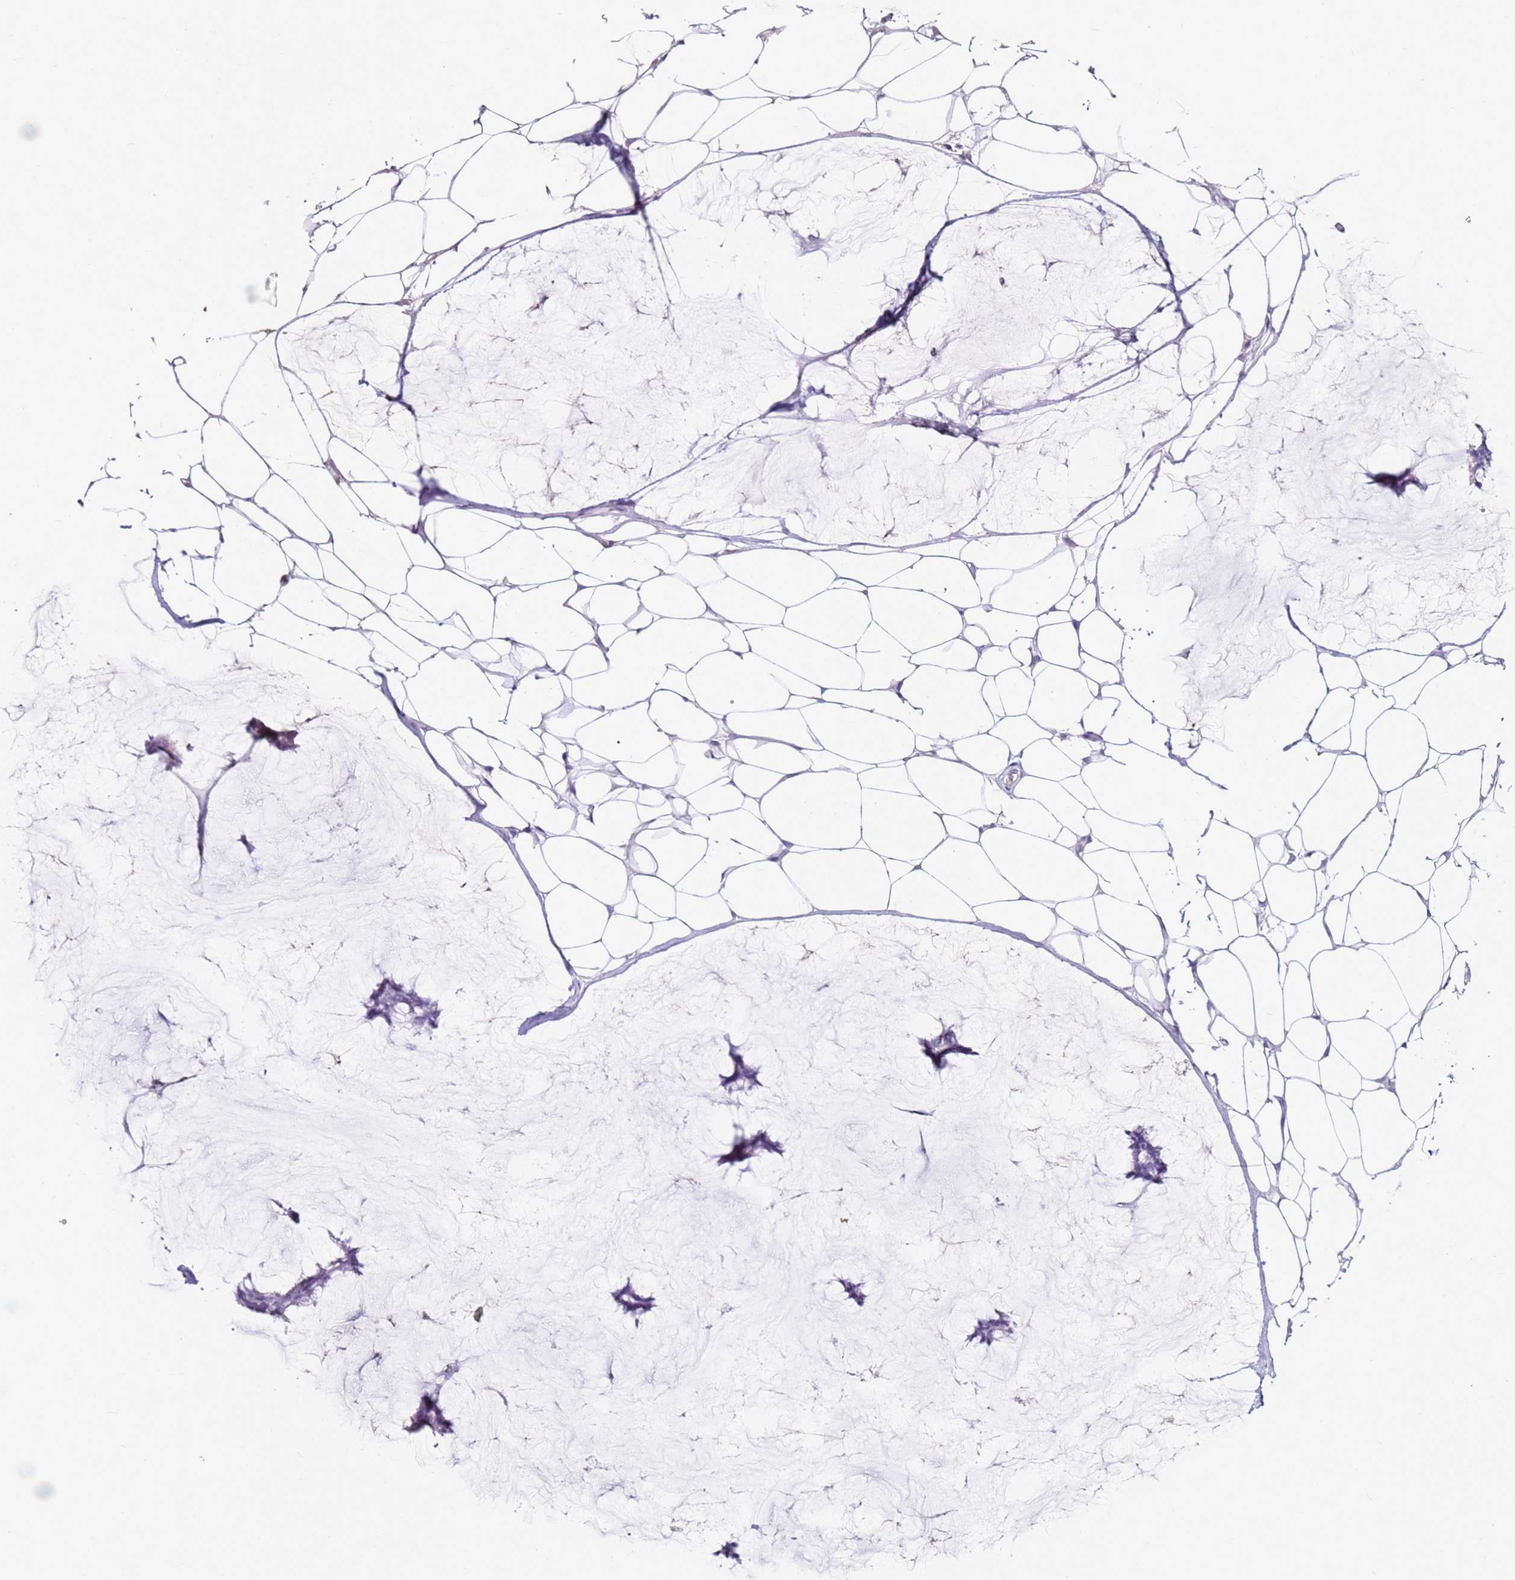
{"staining": {"intensity": "negative", "quantity": "none", "location": "none"}, "tissue": "breast cancer", "cell_type": "Tumor cells", "image_type": "cancer", "snomed": [{"axis": "morphology", "description": "Duct carcinoma"}, {"axis": "topography", "description": "Breast"}], "caption": "IHC image of neoplastic tissue: intraductal carcinoma (breast) stained with DAB (3,3'-diaminobenzidine) demonstrates no significant protein positivity in tumor cells.", "gene": "RARS2", "patient": {"sex": "female", "age": 93}}